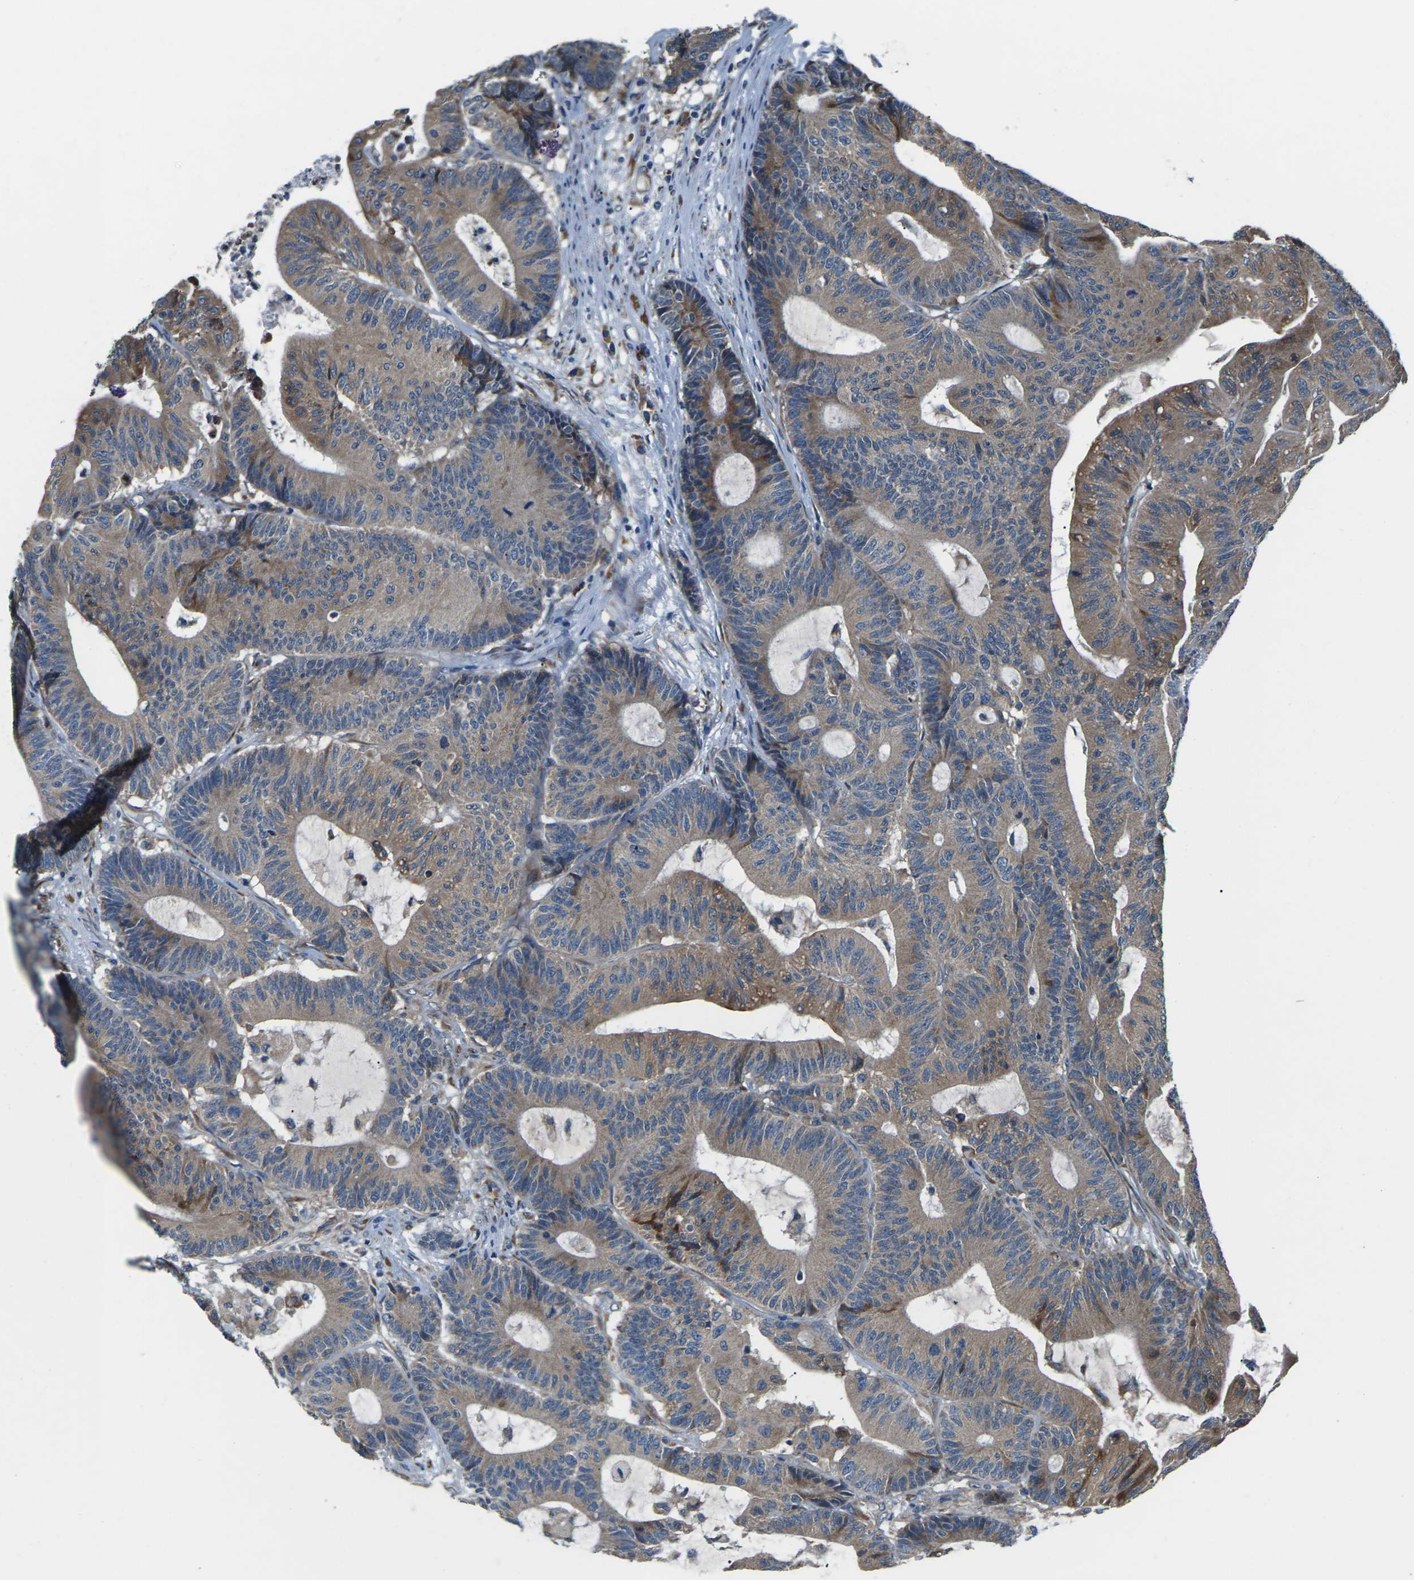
{"staining": {"intensity": "moderate", "quantity": ">75%", "location": "cytoplasmic/membranous"}, "tissue": "colorectal cancer", "cell_type": "Tumor cells", "image_type": "cancer", "snomed": [{"axis": "morphology", "description": "Adenocarcinoma, NOS"}, {"axis": "topography", "description": "Colon"}], "caption": "Protein staining exhibits moderate cytoplasmic/membranous positivity in about >75% of tumor cells in colorectal cancer (adenocarcinoma).", "gene": "GABRP", "patient": {"sex": "female", "age": 84}}